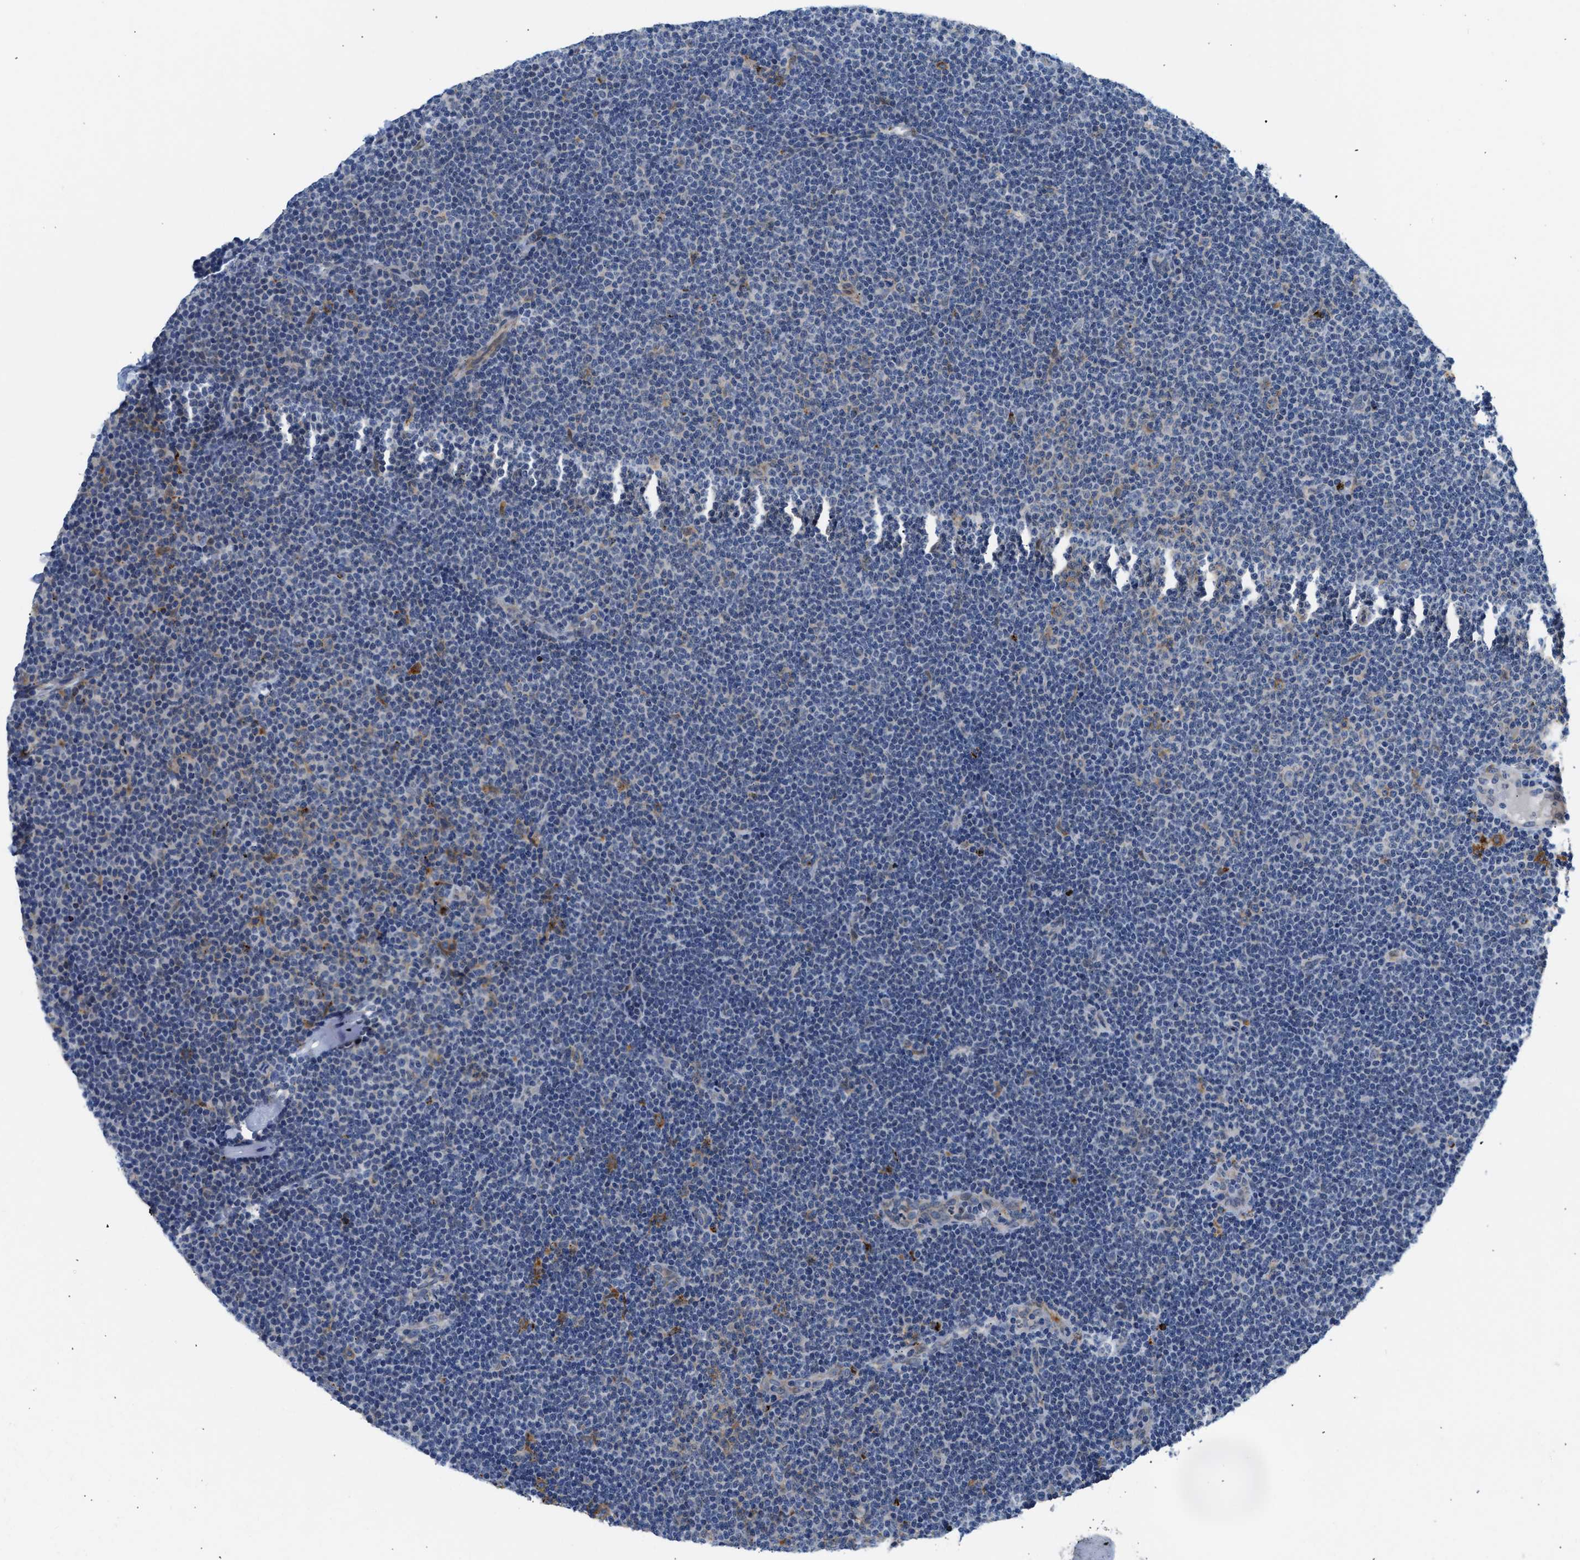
{"staining": {"intensity": "negative", "quantity": "none", "location": "none"}, "tissue": "lymphoma", "cell_type": "Tumor cells", "image_type": "cancer", "snomed": [{"axis": "morphology", "description": "Malignant lymphoma, non-Hodgkin's type, Low grade"}, {"axis": "topography", "description": "Lymph node"}], "caption": "Human malignant lymphoma, non-Hodgkin's type (low-grade) stained for a protein using immunohistochemistry (IHC) displays no positivity in tumor cells.", "gene": "PPM1L", "patient": {"sex": "female", "age": 53}}